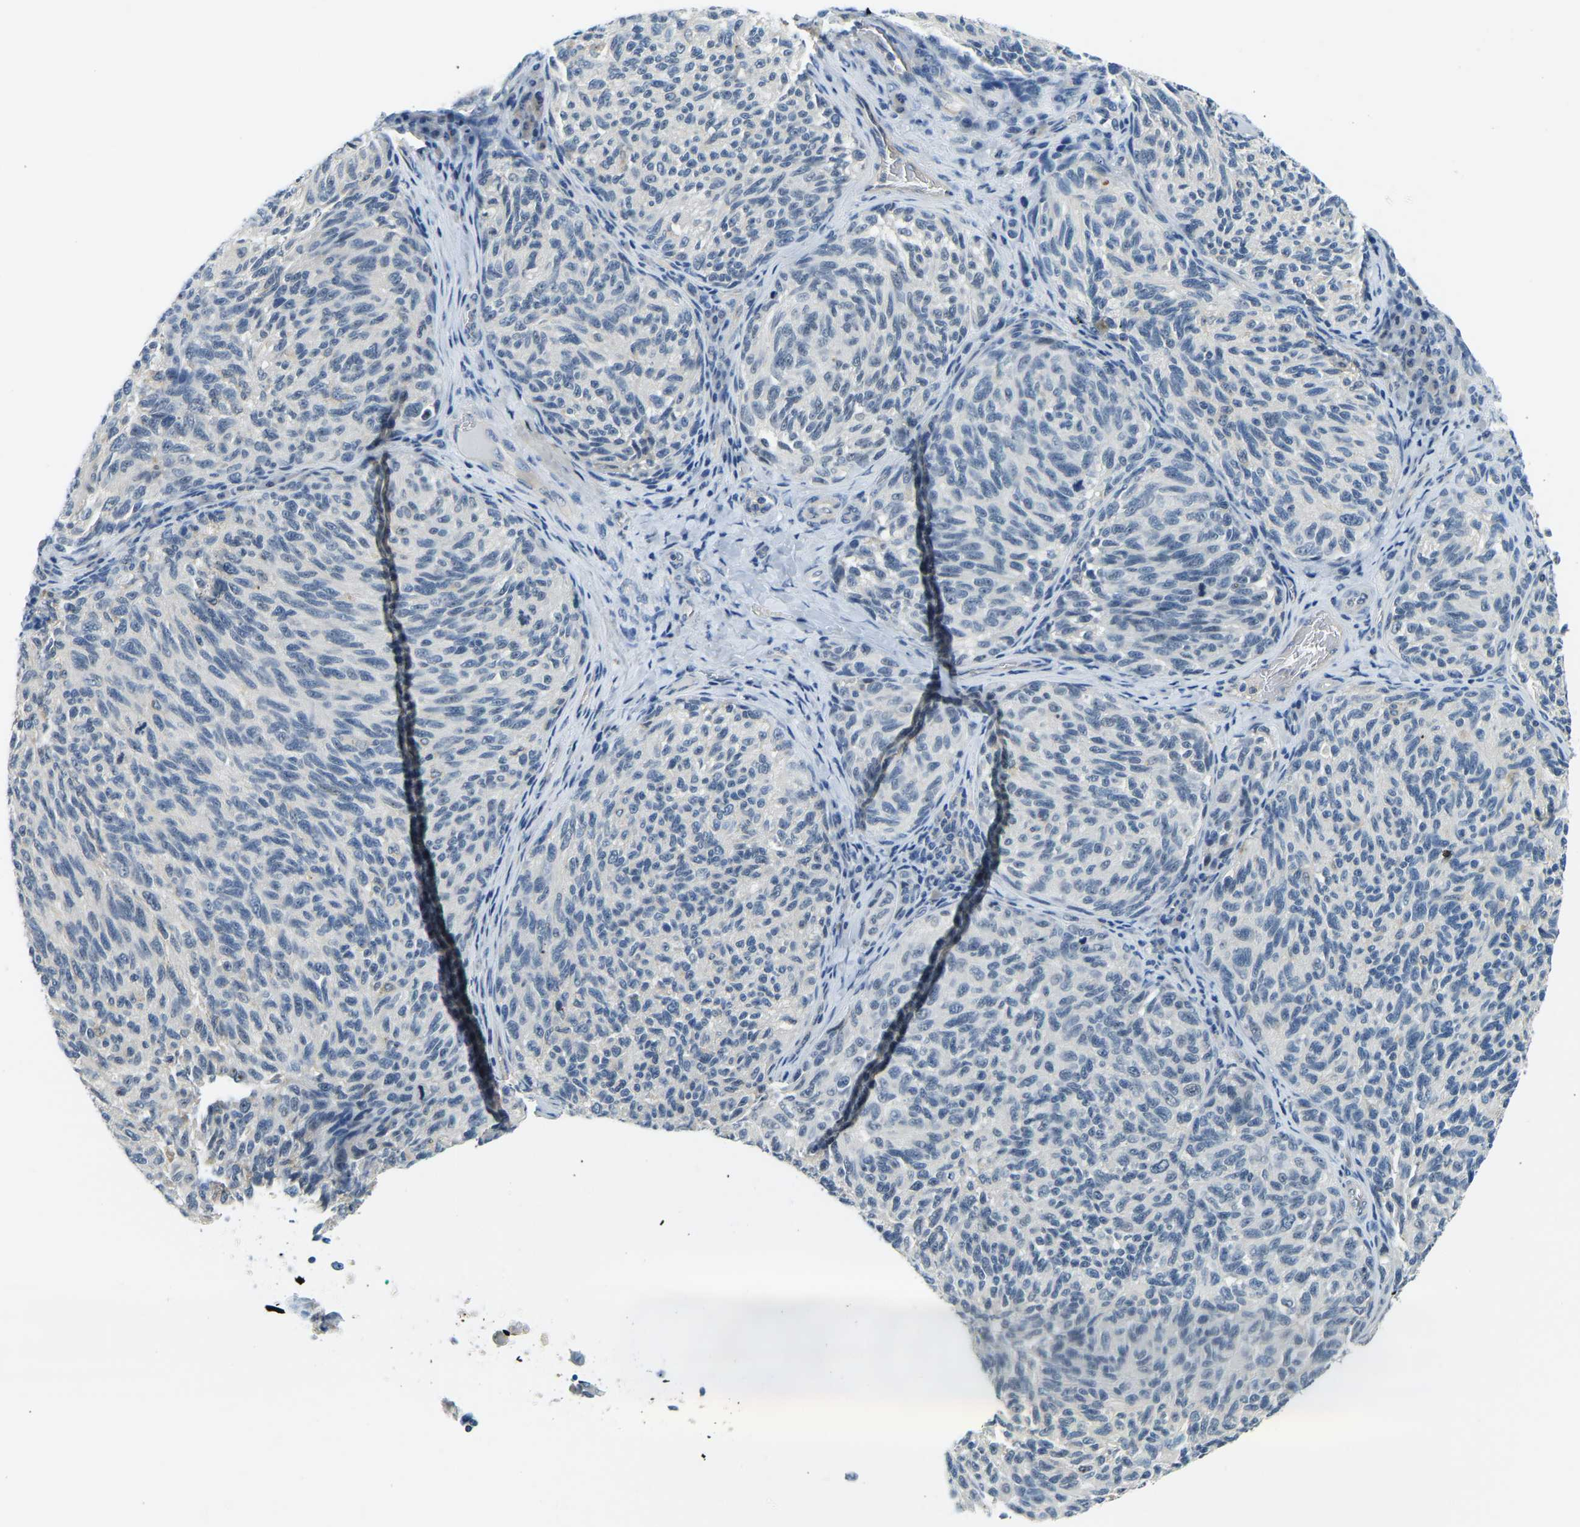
{"staining": {"intensity": "moderate", "quantity": "<25%", "location": "nuclear"}, "tissue": "melanoma", "cell_type": "Tumor cells", "image_type": "cancer", "snomed": [{"axis": "morphology", "description": "Malignant melanoma, NOS"}, {"axis": "topography", "description": "Skin"}], "caption": "This is an image of immunohistochemistry staining of melanoma, which shows moderate staining in the nuclear of tumor cells.", "gene": "RRP1", "patient": {"sex": "female", "age": 73}}